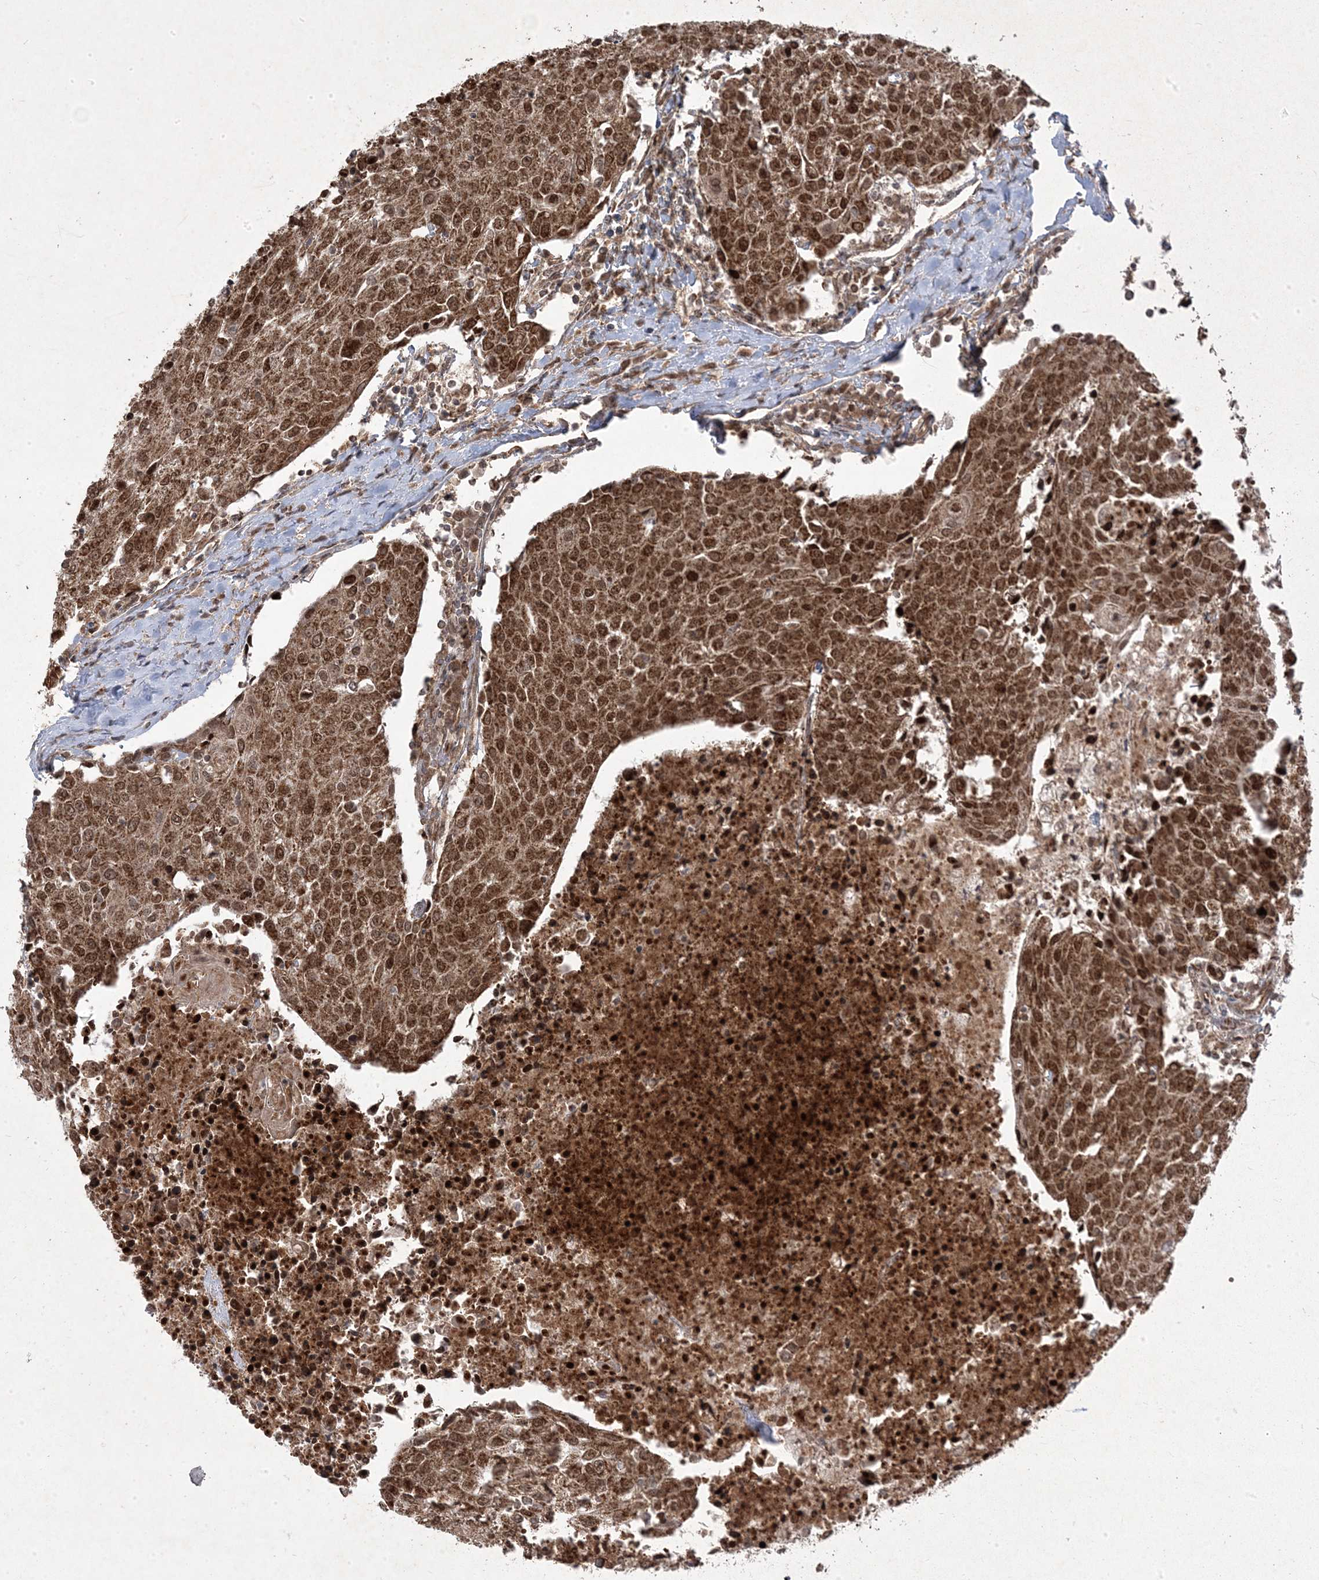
{"staining": {"intensity": "moderate", "quantity": ">75%", "location": "cytoplasmic/membranous,nuclear"}, "tissue": "urothelial cancer", "cell_type": "Tumor cells", "image_type": "cancer", "snomed": [{"axis": "morphology", "description": "Urothelial carcinoma, High grade"}, {"axis": "topography", "description": "Urinary bladder"}], "caption": "IHC micrograph of neoplastic tissue: human high-grade urothelial carcinoma stained using immunohistochemistry (IHC) displays medium levels of moderate protein expression localized specifically in the cytoplasmic/membranous and nuclear of tumor cells, appearing as a cytoplasmic/membranous and nuclear brown color.", "gene": "PLEKHM2", "patient": {"sex": "female", "age": 85}}